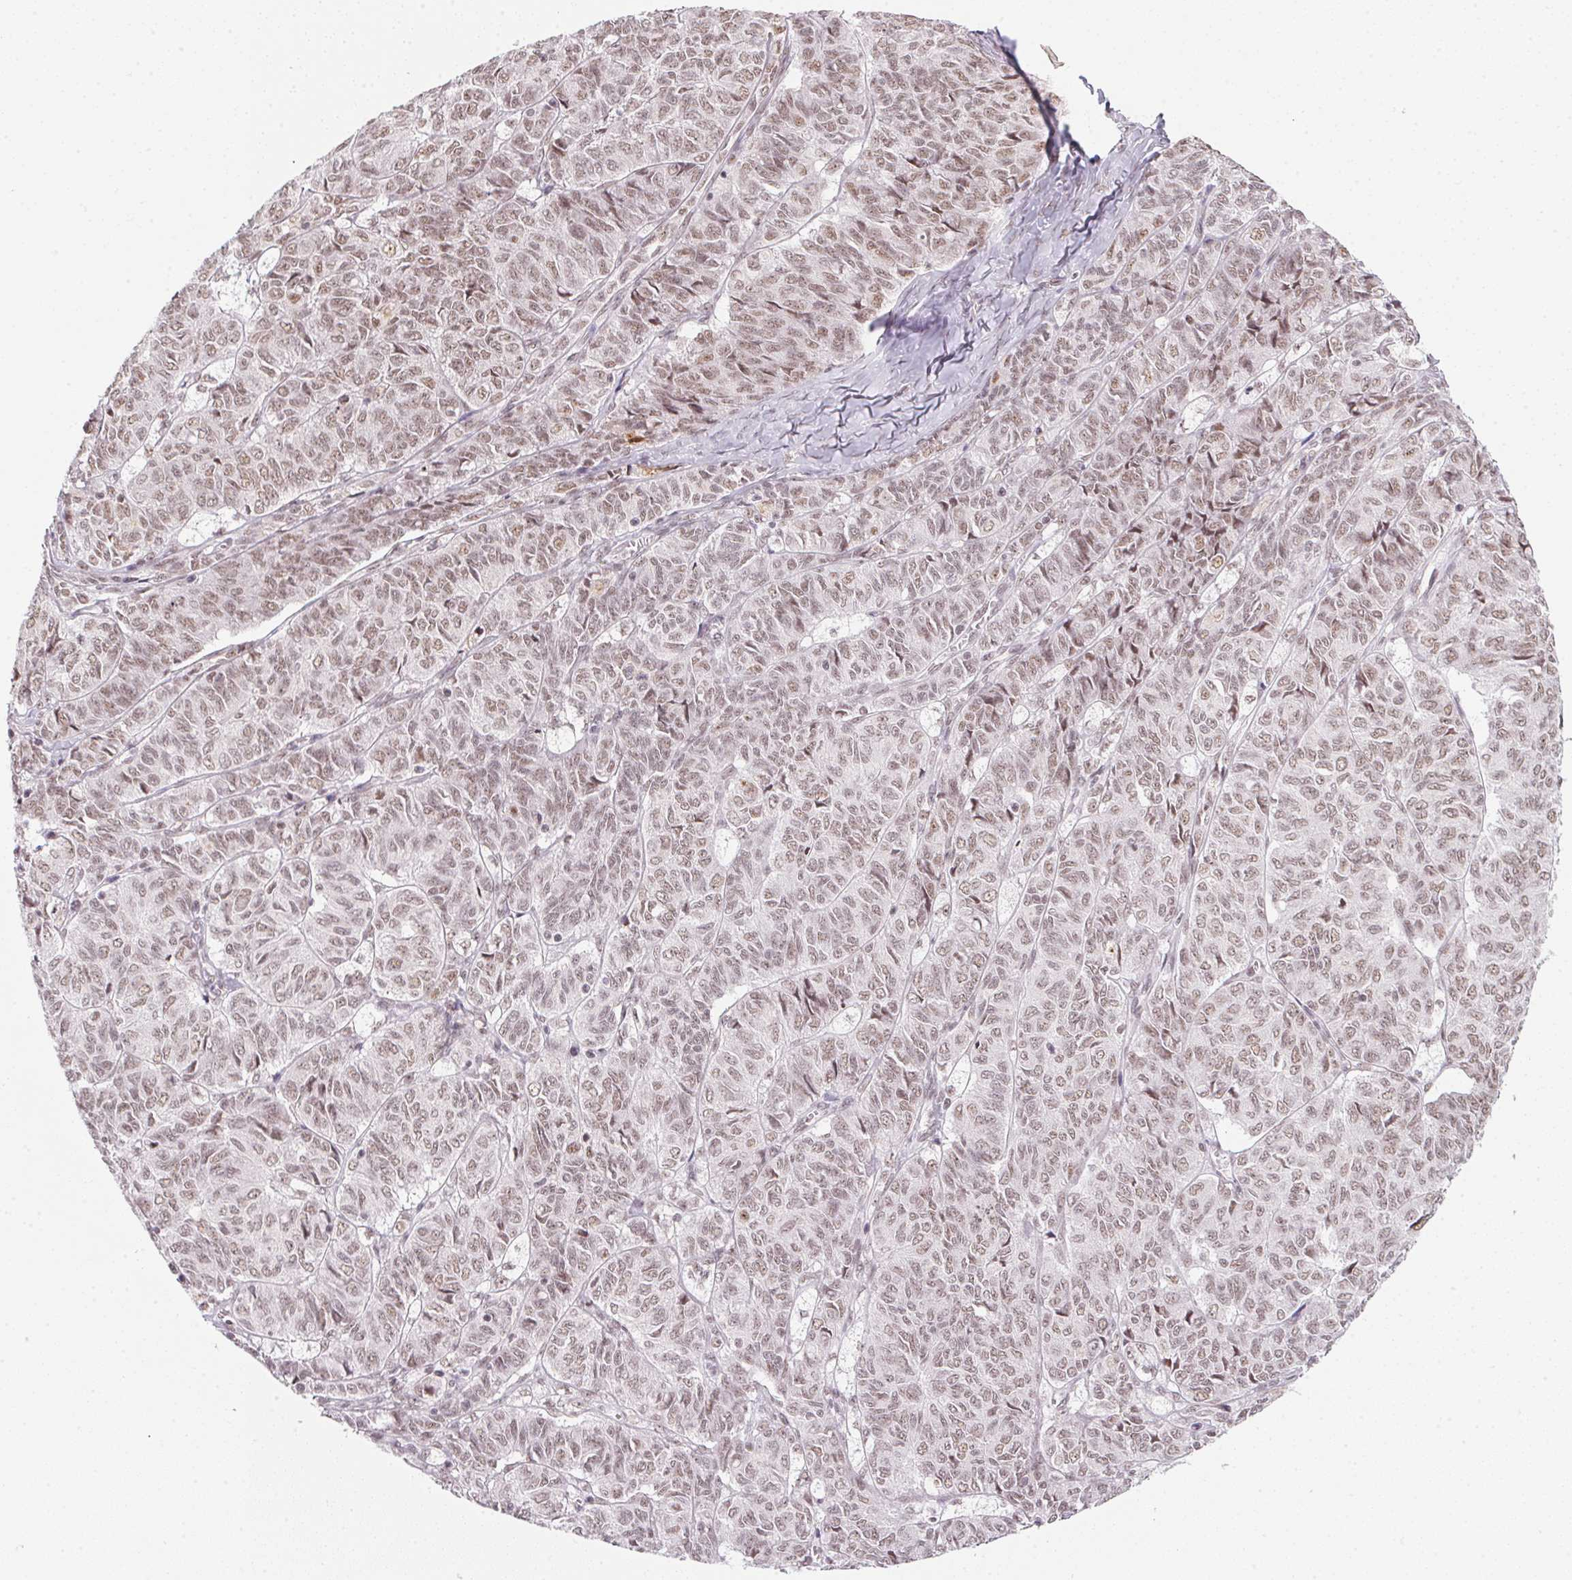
{"staining": {"intensity": "weak", "quantity": ">75%", "location": "nuclear"}, "tissue": "ovarian cancer", "cell_type": "Tumor cells", "image_type": "cancer", "snomed": [{"axis": "morphology", "description": "Carcinoma, endometroid"}, {"axis": "topography", "description": "Ovary"}], "caption": "Tumor cells exhibit weak nuclear positivity in about >75% of cells in ovarian cancer. (brown staining indicates protein expression, while blue staining denotes nuclei).", "gene": "SRSF7", "patient": {"sex": "female", "age": 80}}